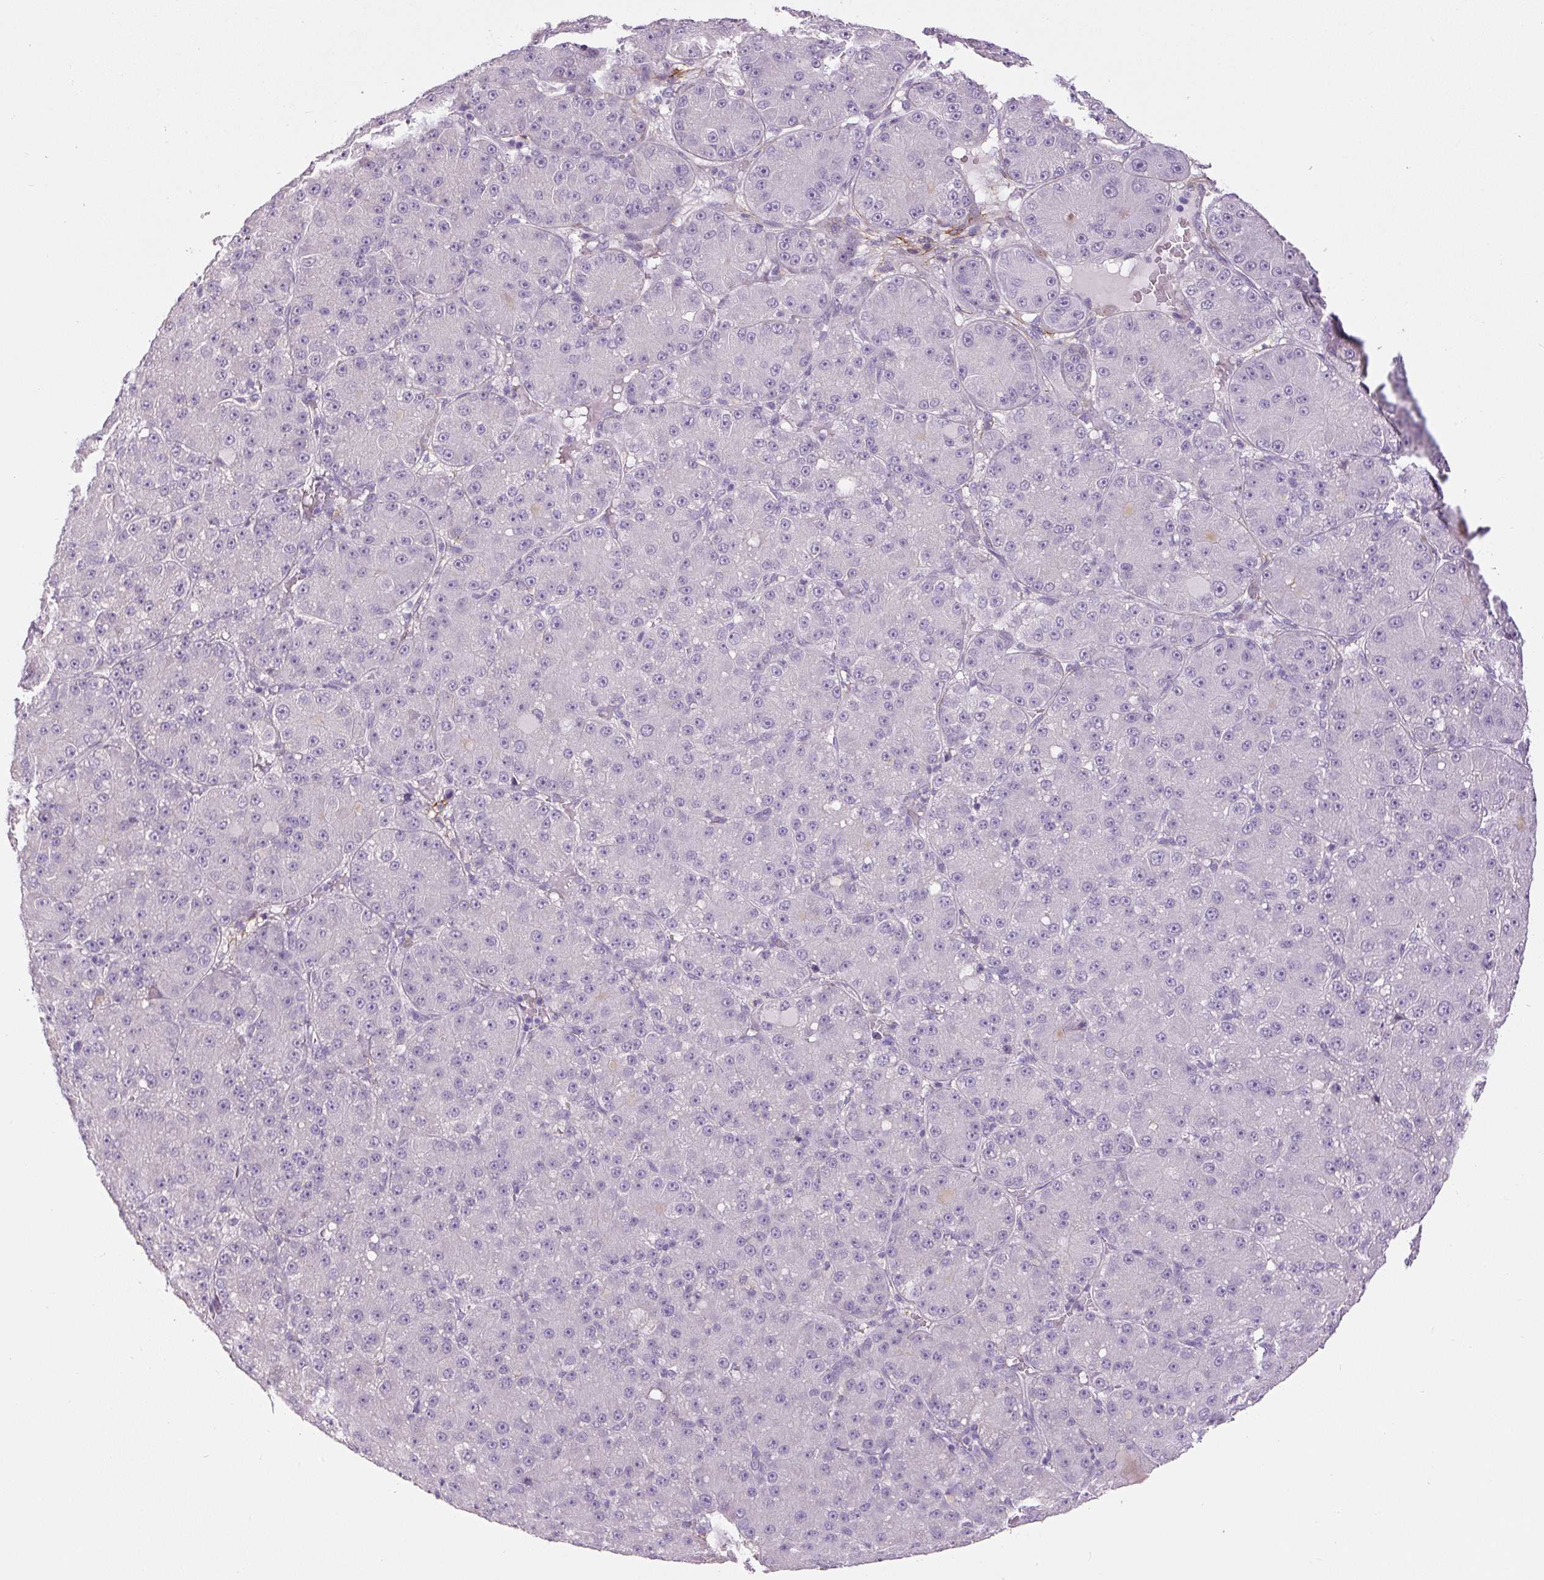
{"staining": {"intensity": "negative", "quantity": "none", "location": "none"}, "tissue": "liver cancer", "cell_type": "Tumor cells", "image_type": "cancer", "snomed": [{"axis": "morphology", "description": "Carcinoma, Hepatocellular, NOS"}, {"axis": "topography", "description": "Liver"}], "caption": "A histopathology image of liver hepatocellular carcinoma stained for a protein displays no brown staining in tumor cells. (DAB immunohistochemistry, high magnification).", "gene": "FBN1", "patient": {"sex": "male", "age": 67}}